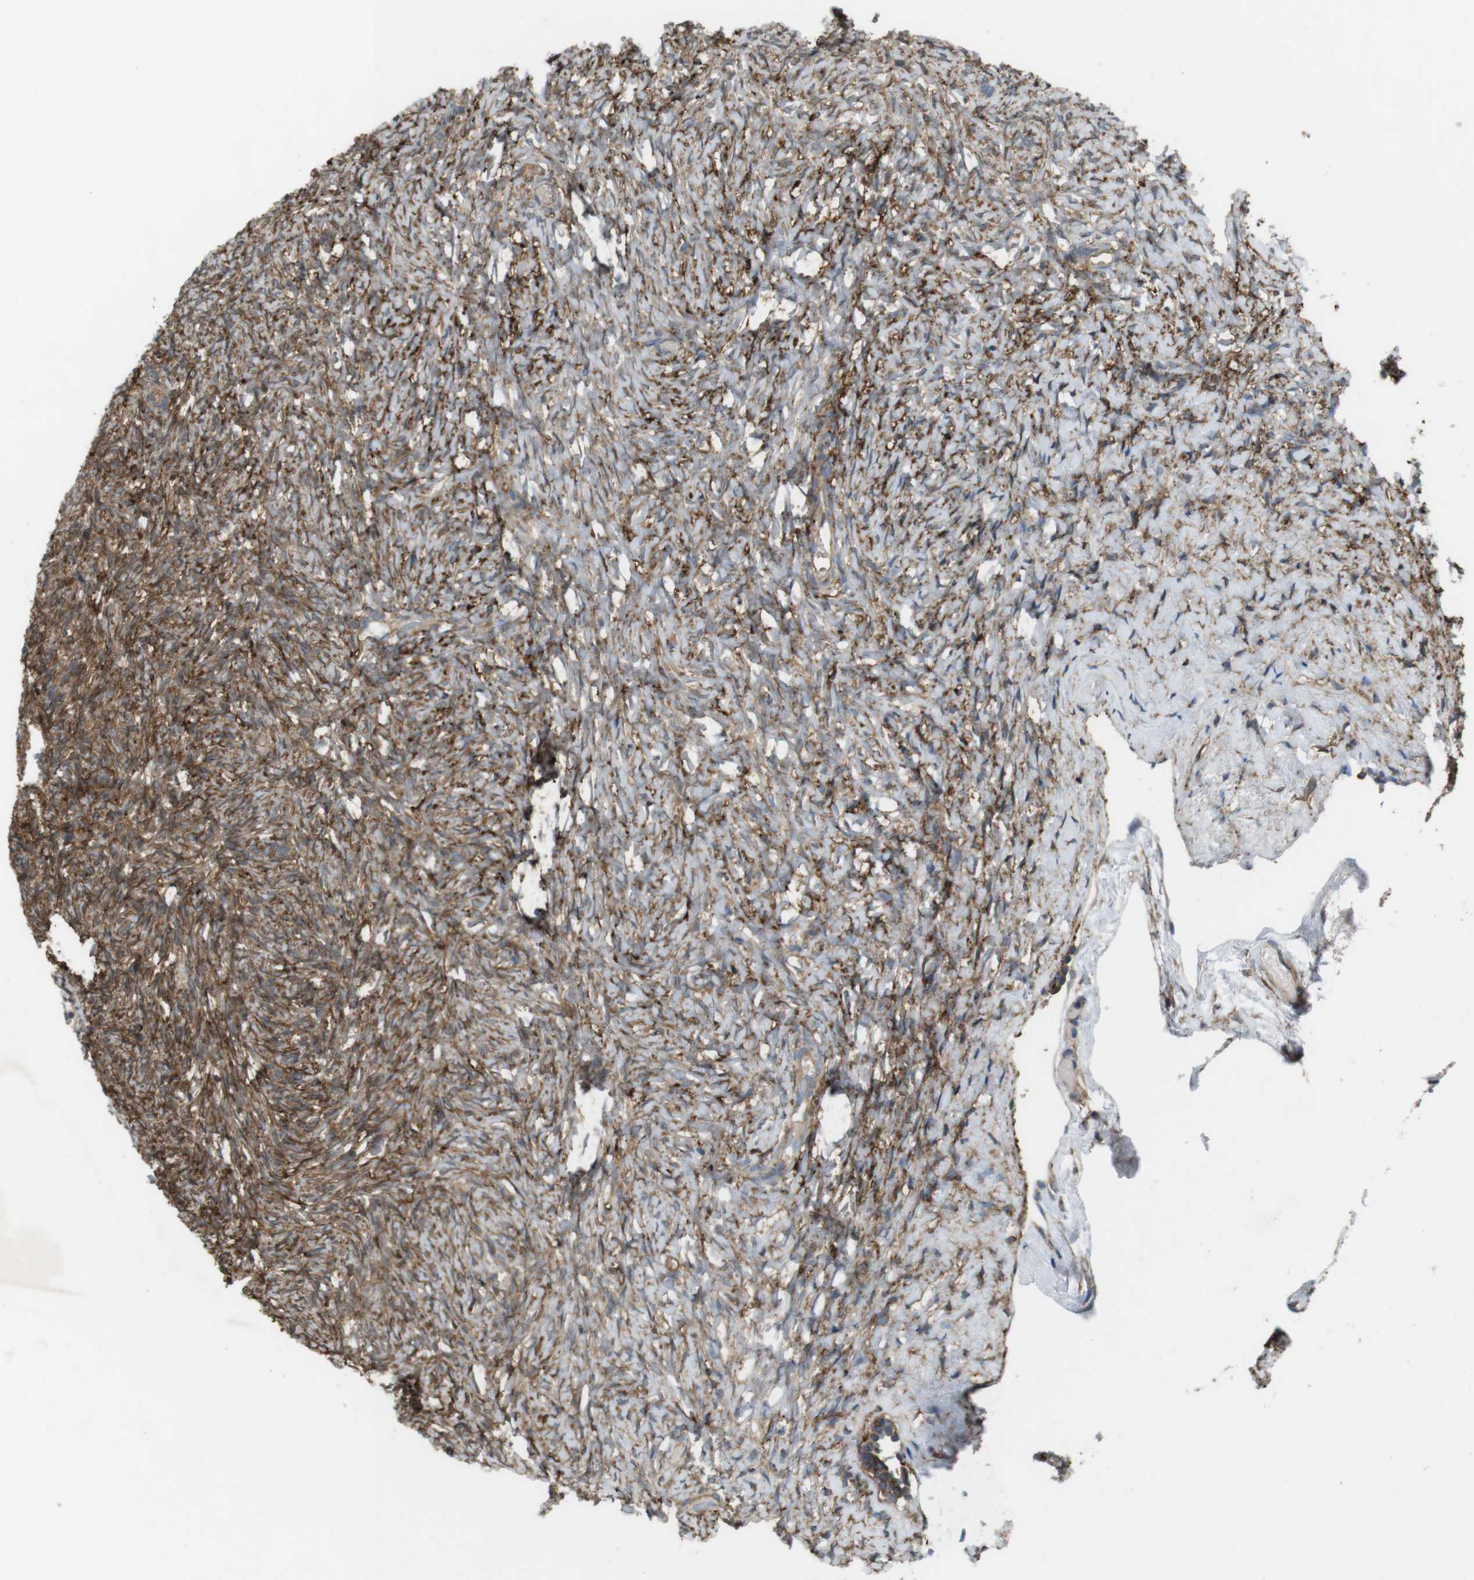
{"staining": {"intensity": "moderate", "quantity": ">75%", "location": "cytoplasmic/membranous"}, "tissue": "ovary", "cell_type": "Ovarian stroma cells", "image_type": "normal", "snomed": [{"axis": "morphology", "description": "Normal tissue, NOS"}, {"axis": "topography", "description": "Ovary"}], "caption": "Immunohistochemical staining of unremarkable human ovary displays moderate cytoplasmic/membranous protein positivity in approximately >75% of ovarian stroma cells. (brown staining indicates protein expression, while blue staining denotes nuclei).", "gene": "DDAH2", "patient": {"sex": "female", "age": 35}}